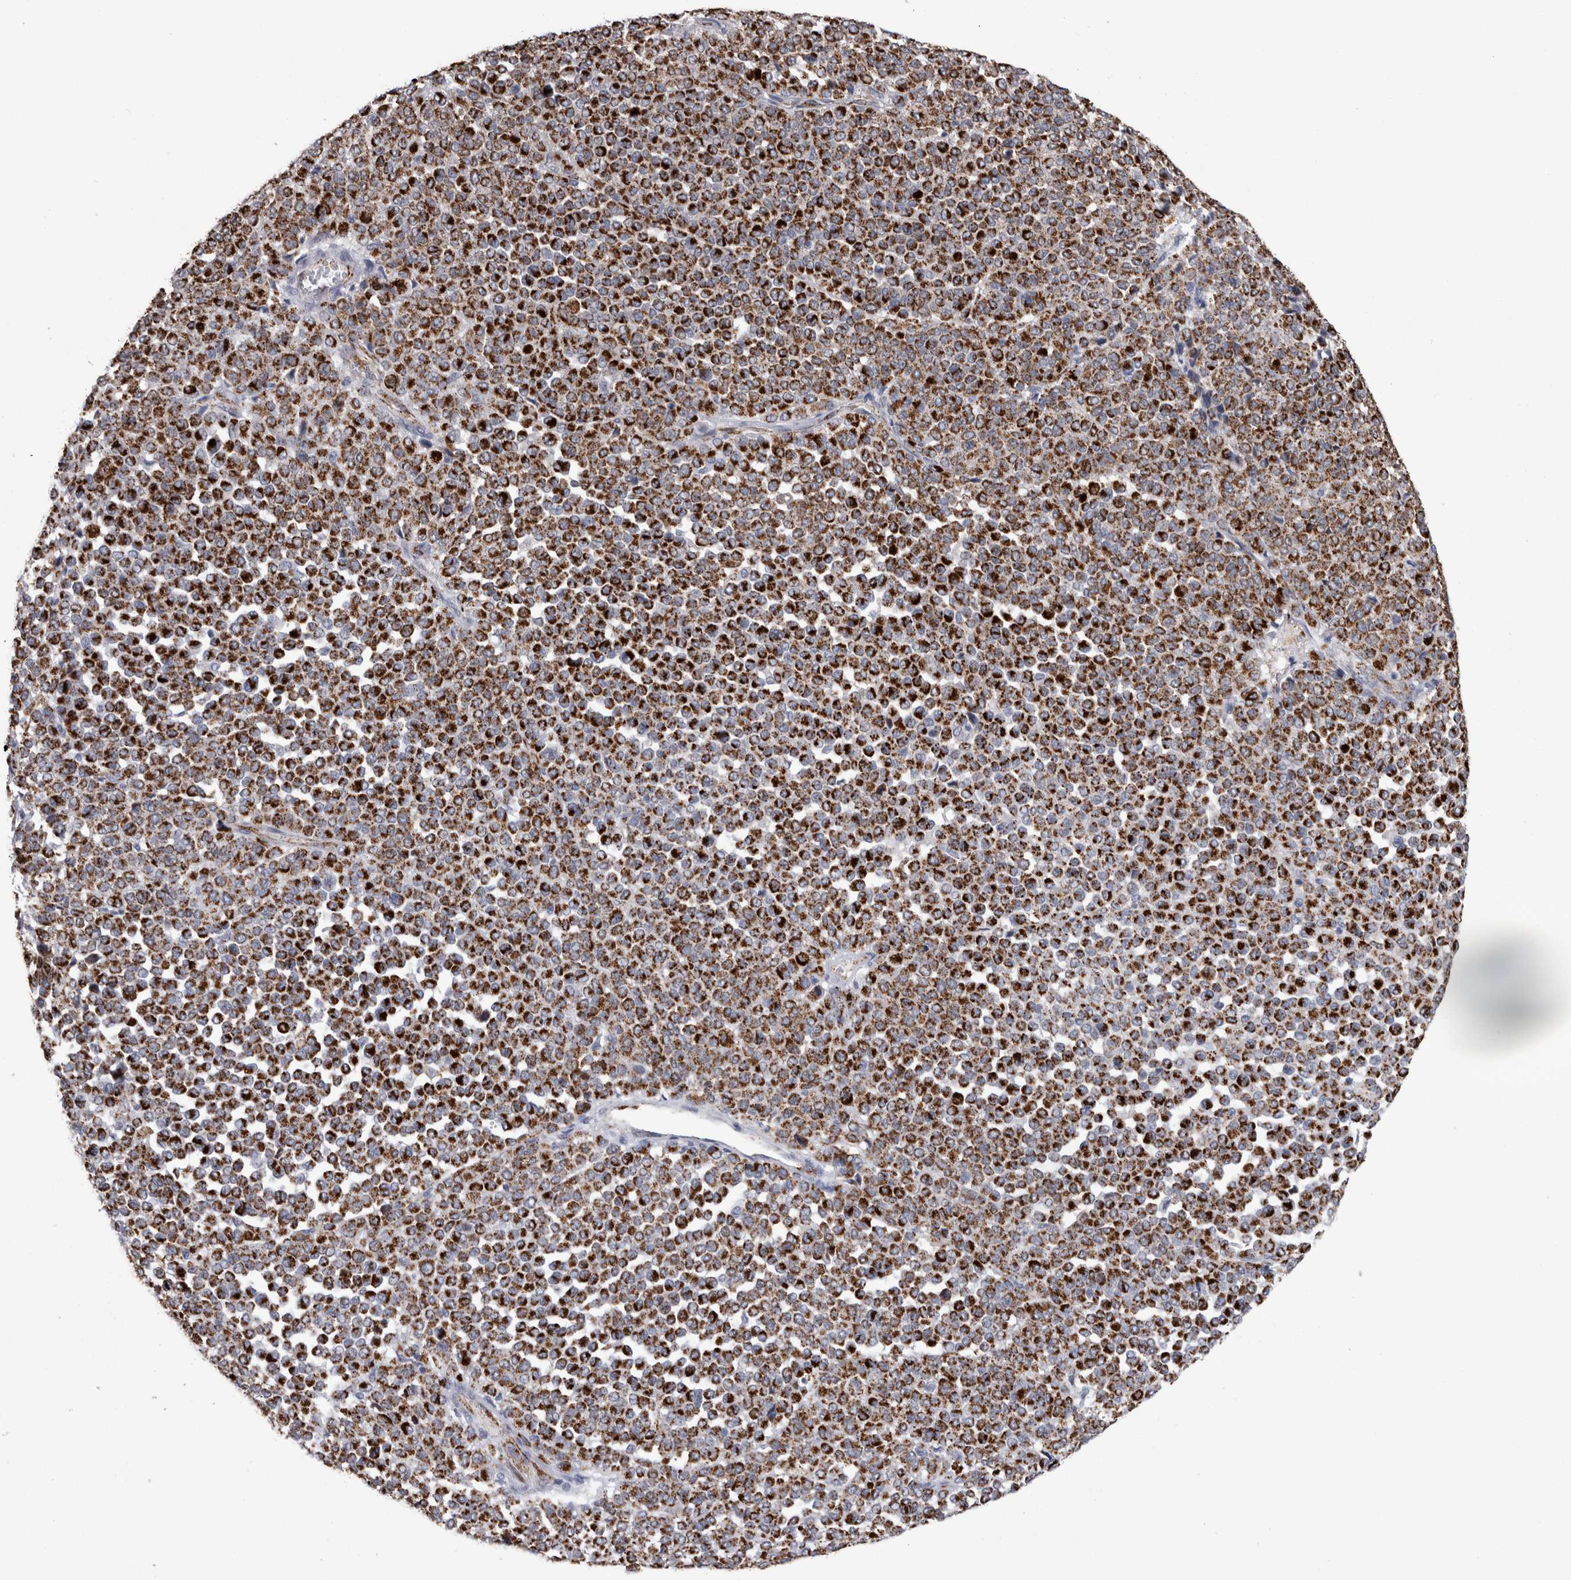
{"staining": {"intensity": "strong", "quantity": ">75%", "location": "cytoplasmic/membranous"}, "tissue": "melanoma", "cell_type": "Tumor cells", "image_type": "cancer", "snomed": [{"axis": "morphology", "description": "Malignant melanoma, Metastatic site"}, {"axis": "topography", "description": "Pancreas"}], "caption": "An IHC histopathology image of neoplastic tissue is shown. Protein staining in brown highlights strong cytoplasmic/membranous positivity in malignant melanoma (metastatic site) within tumor cells.", "gene": "ACOT7", "patient": {"sex": "female", "age": 30}}